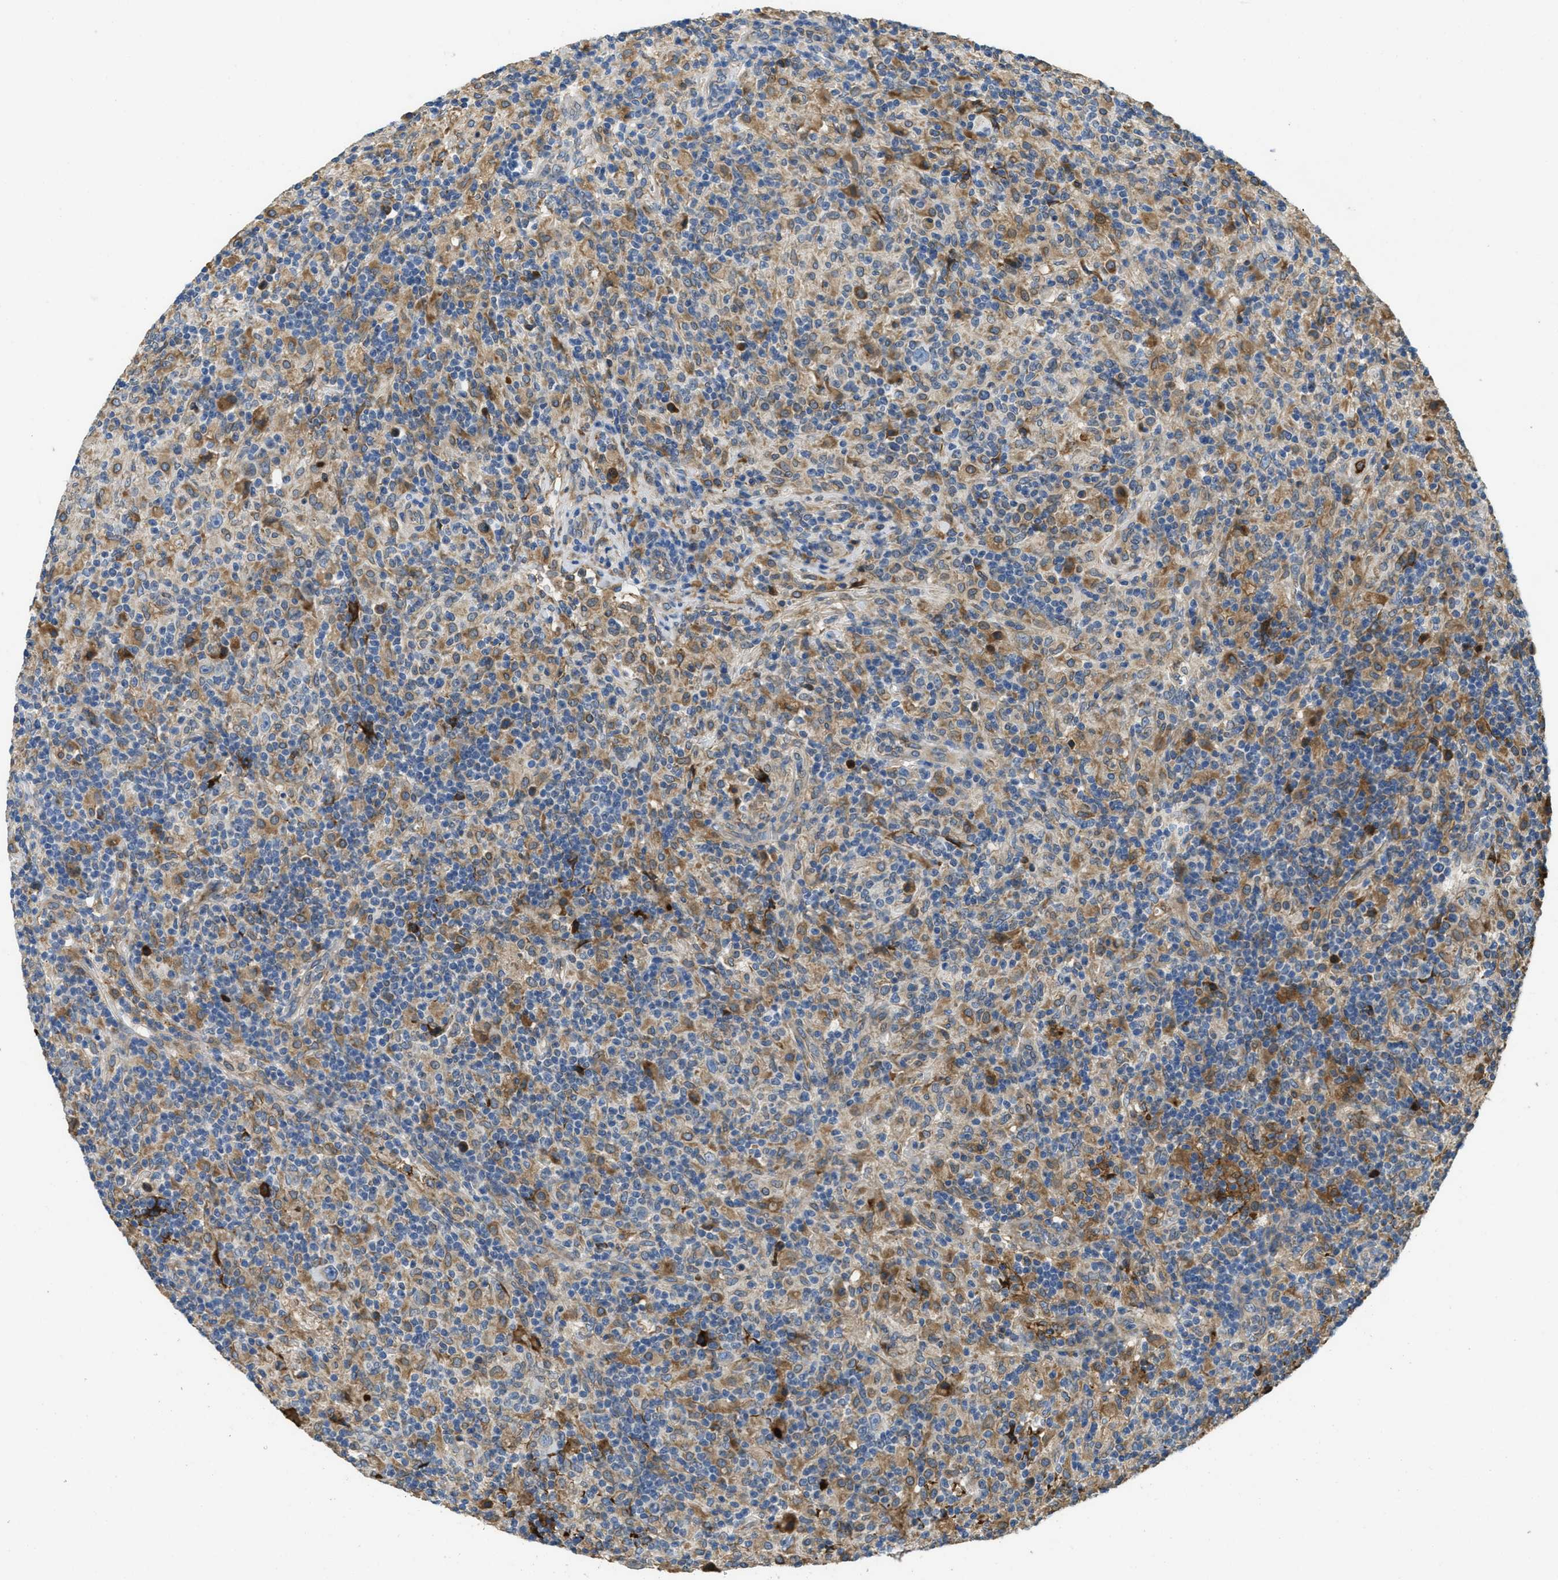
{"staining": {"intensity": "negative", "quantity": "none", "location": "none"}, "tissue": "lymphoma", "cell_type": "Tumor cells", "image_type": "cancer", "snomed": [{"axis": "morphology", "description": "Hodgkin's disease, NOS"}, {"axis": "topography", "description": "Lymph node"}], "caption": "Hodgkin's disease stained for a protein using IHC demonstrates no expression tumor cells.", "gene": "MPDU1", "patient": {"sex": "male", "age": 70}}